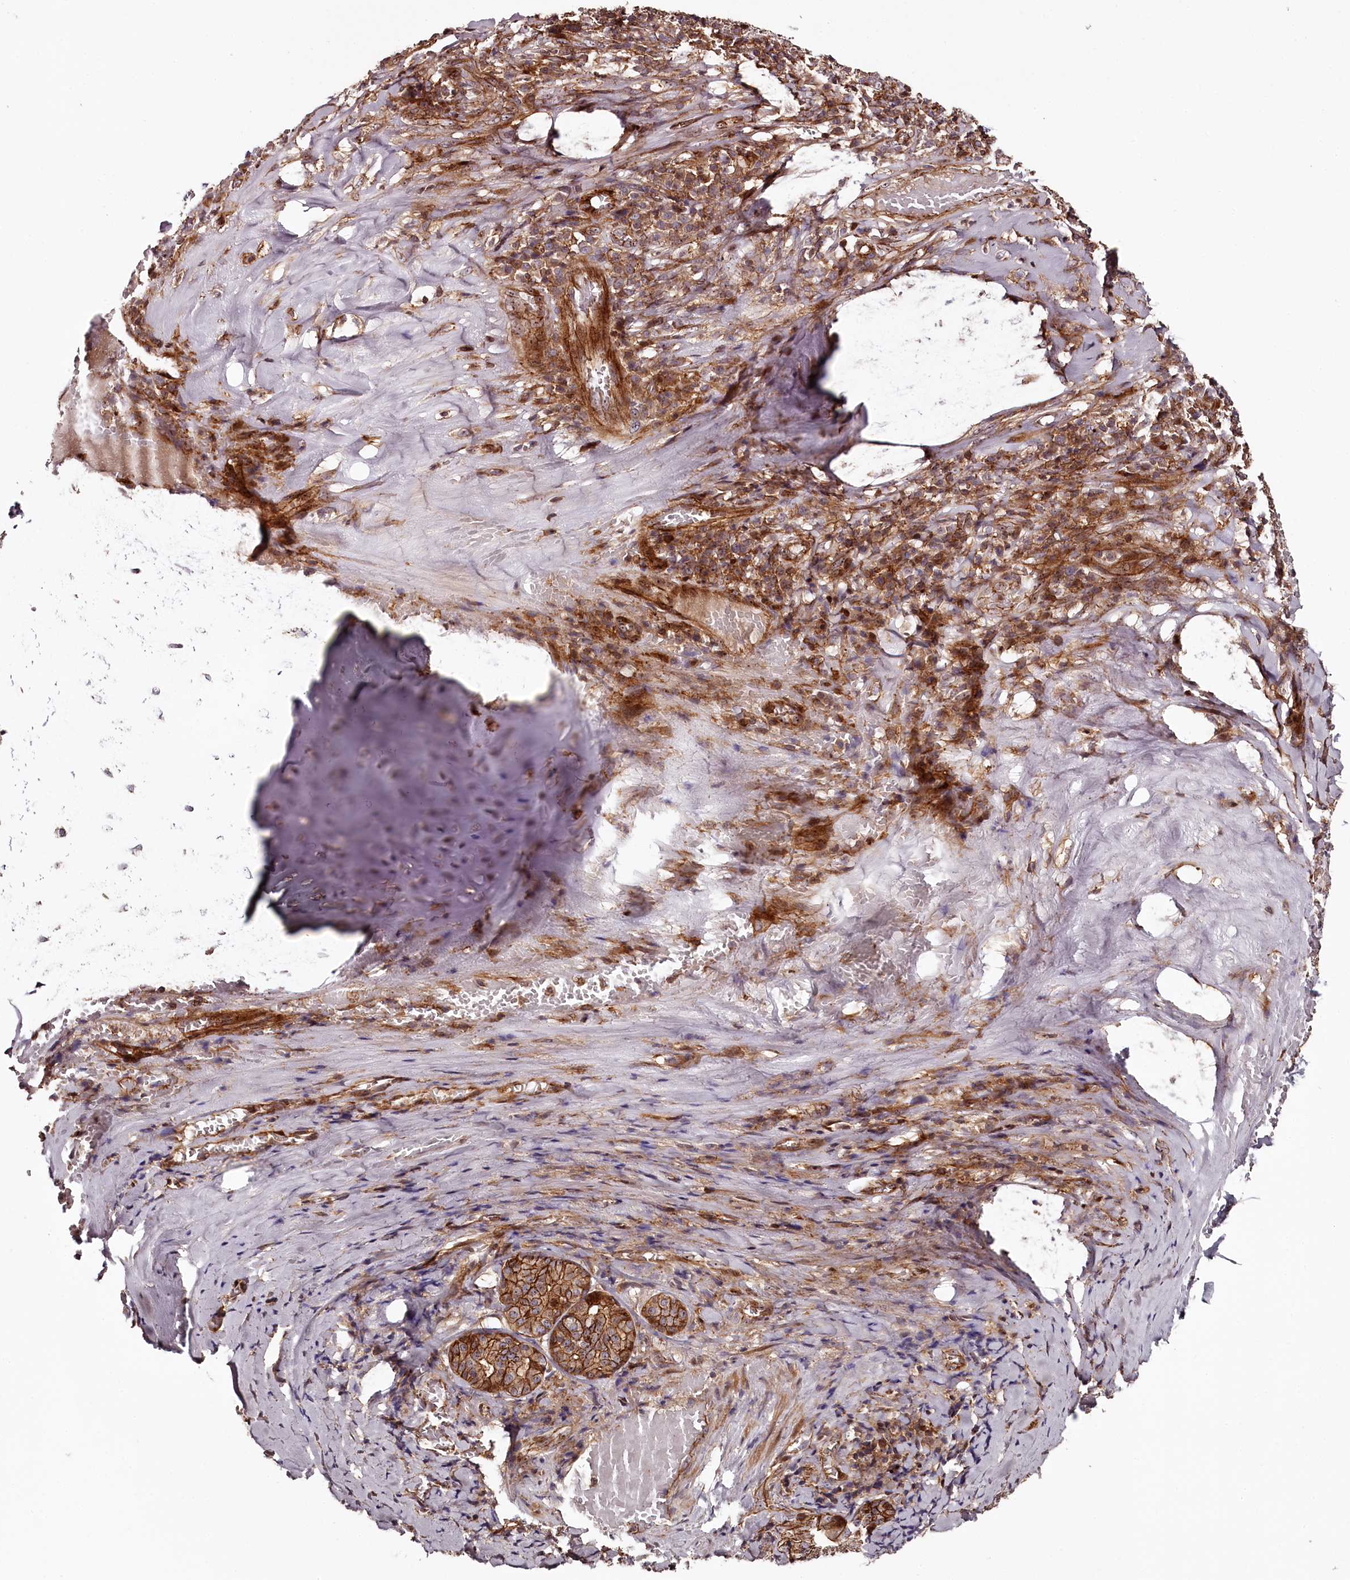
{"staining": {"intensity": "moderate", "quantity": ">75%", "location": "cytoplasmic/membranous"}, "tissue": "adipose tissue", "cell_type": "Adipocytes", "image_type": "normal", "snomed": [{"axis": "morphology", "description": "Normal tissue, NOS"}, {"axis": "morphology", "description": "Basal cell carcinoma"}, {"axis": "topography", "description": "Cartilage tissue"}, {"axis": "topography", "description": "Nasopharynx"}, {"axis": "topography", "description": "Oral tissue"}], "caption": "DAB immunohistochemical staining of normal adipose tissue exhibits moderate cytoplasmic/membranous protein positivity in about >75% of adipocytes.", "gene": "KIF14", "patient": {"sex": "female", "age": 77}}